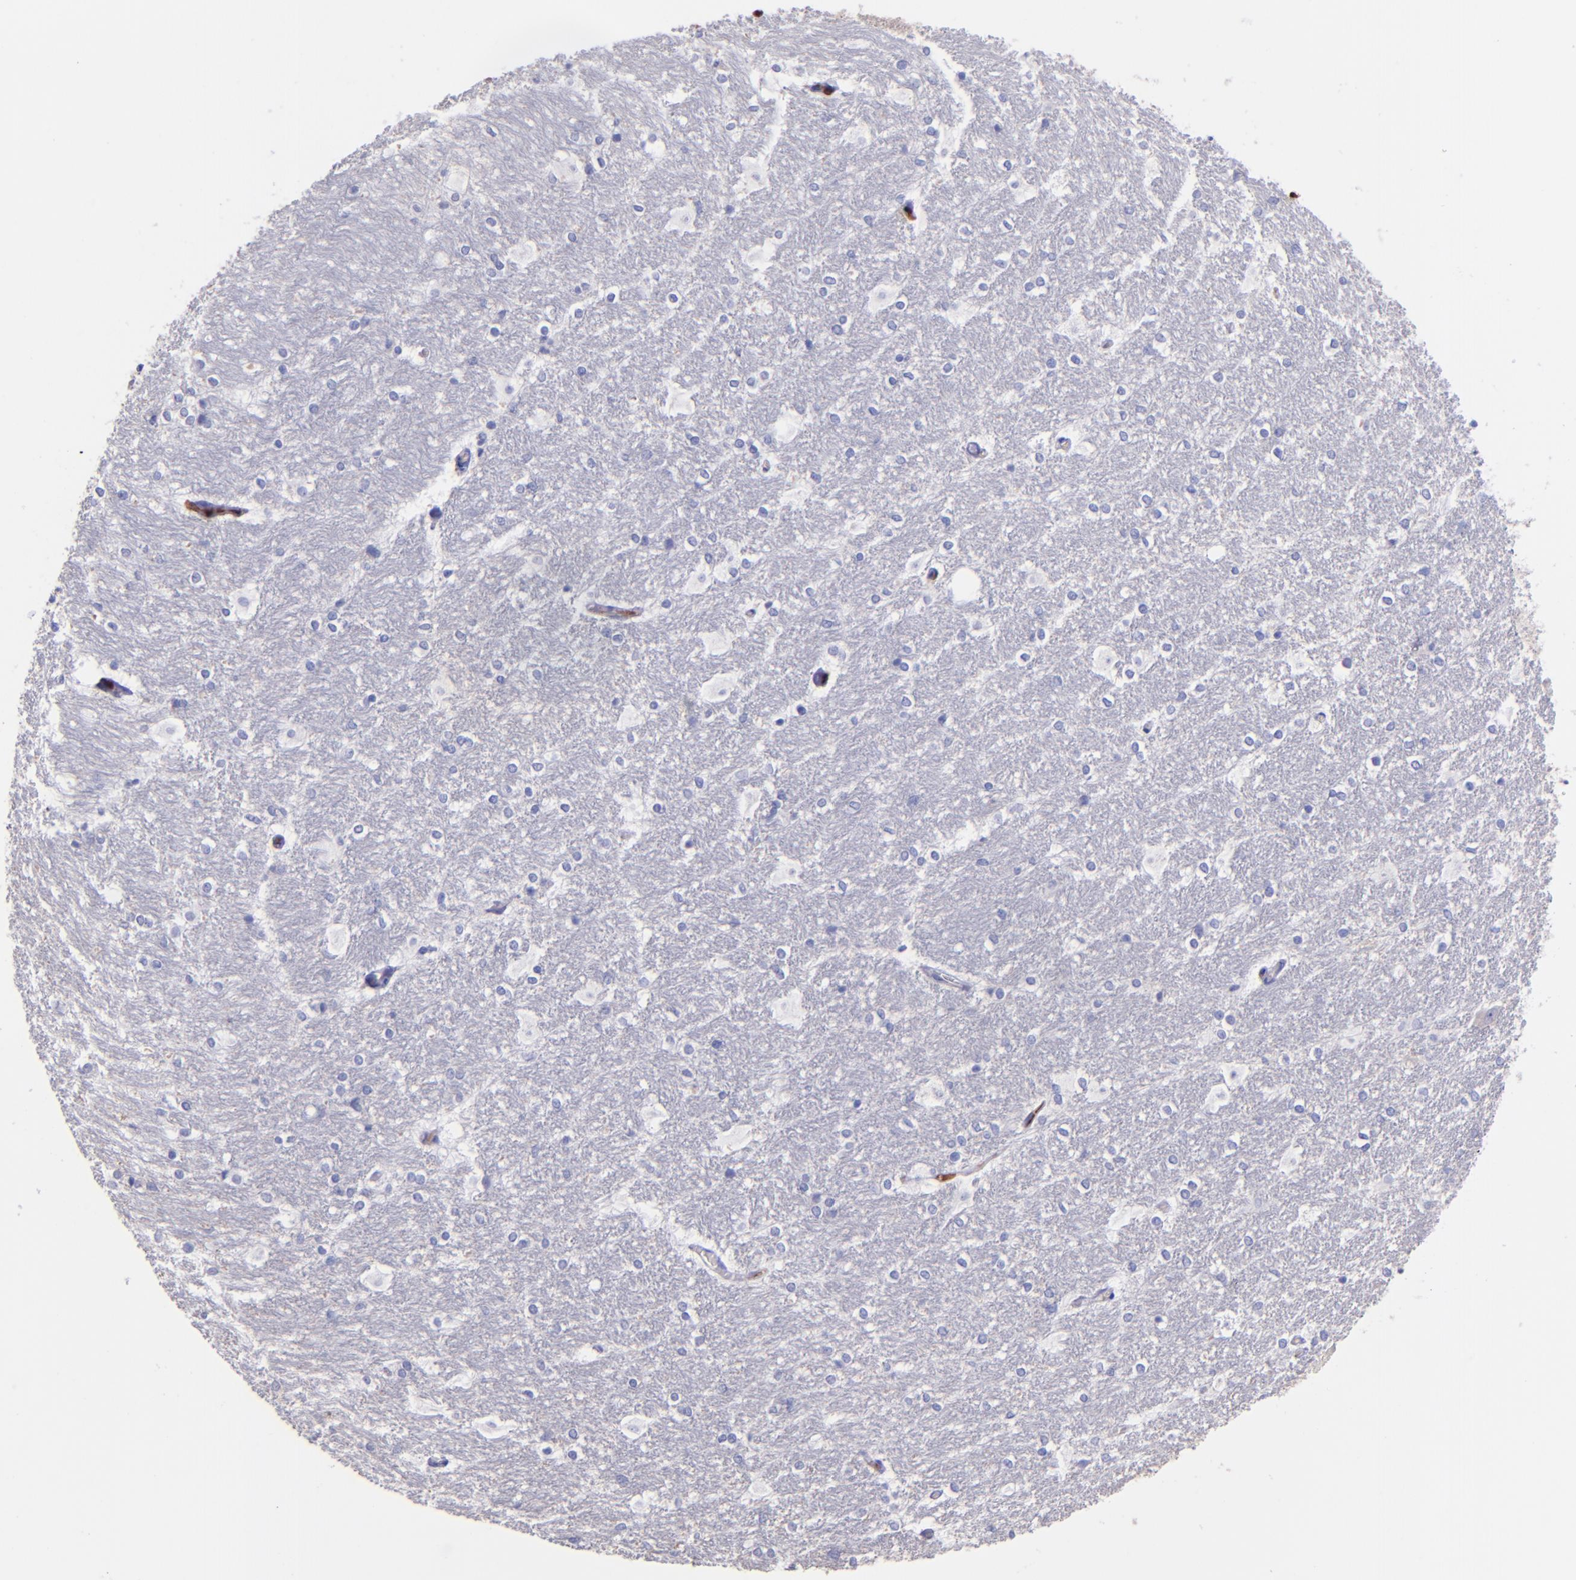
{"staining": {"intensity": "negative", "quantity": "none", "location": "none"}, "tissue": "hippocampus", "cell_type": "Glial cells", "image_type": "normal", "snomed": [{"axis": "morphology", "description": "Normal tissue, NOS"}, {"axis": "topography", "description": "Hippocampus"}], "caption": "Human hippocampus stained for a protein using IHC shows no expression in glial cells.", "gene": "KNG1", "patient": {"sex": "female", "age": 19}}